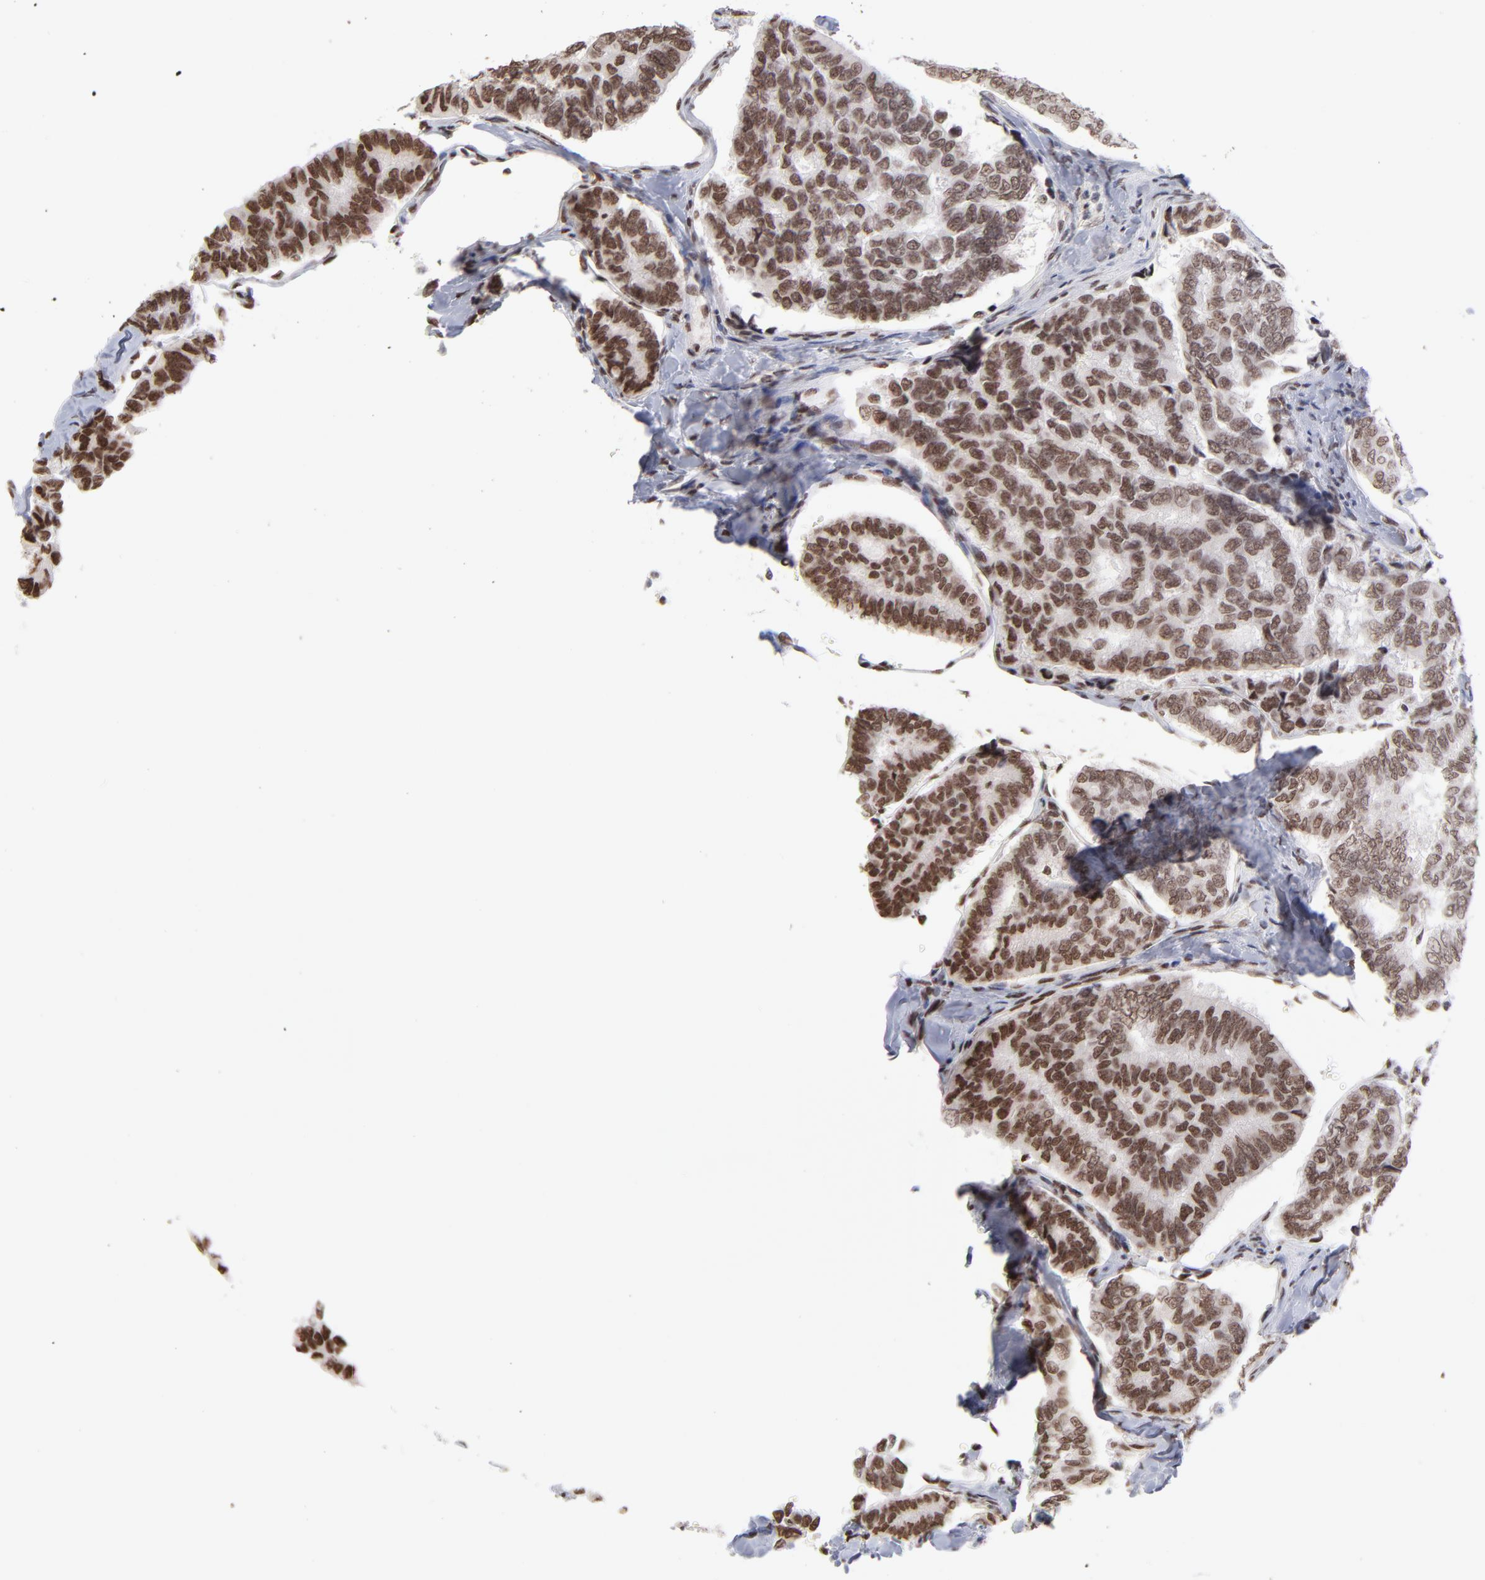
{"staining": {"intensity": "strong", "quantity": "<25%", "location": "nuclear"}, "tissue": "thyroid cancer", "cell_type": "Tumor cells", "image_type": "cancer", "snomed": [{"axis": "morphology", "description": "Papillary adenocarcinoma, NOS"}, {"axis": "topography", "description": "Thyroid gland"}], "caption": "Immunohistochemistry (DAB (3,3'-diaminobenzidine)) staining of papillary adenocarcinoma (thyroid) exhibits strong nuclear protein positivity in approximately <25% of tumor cells. (IHC, brightfield microscopy, high magnification).", "gene": "ZNF3", "patient": {"sex": "female", "age": 35}}